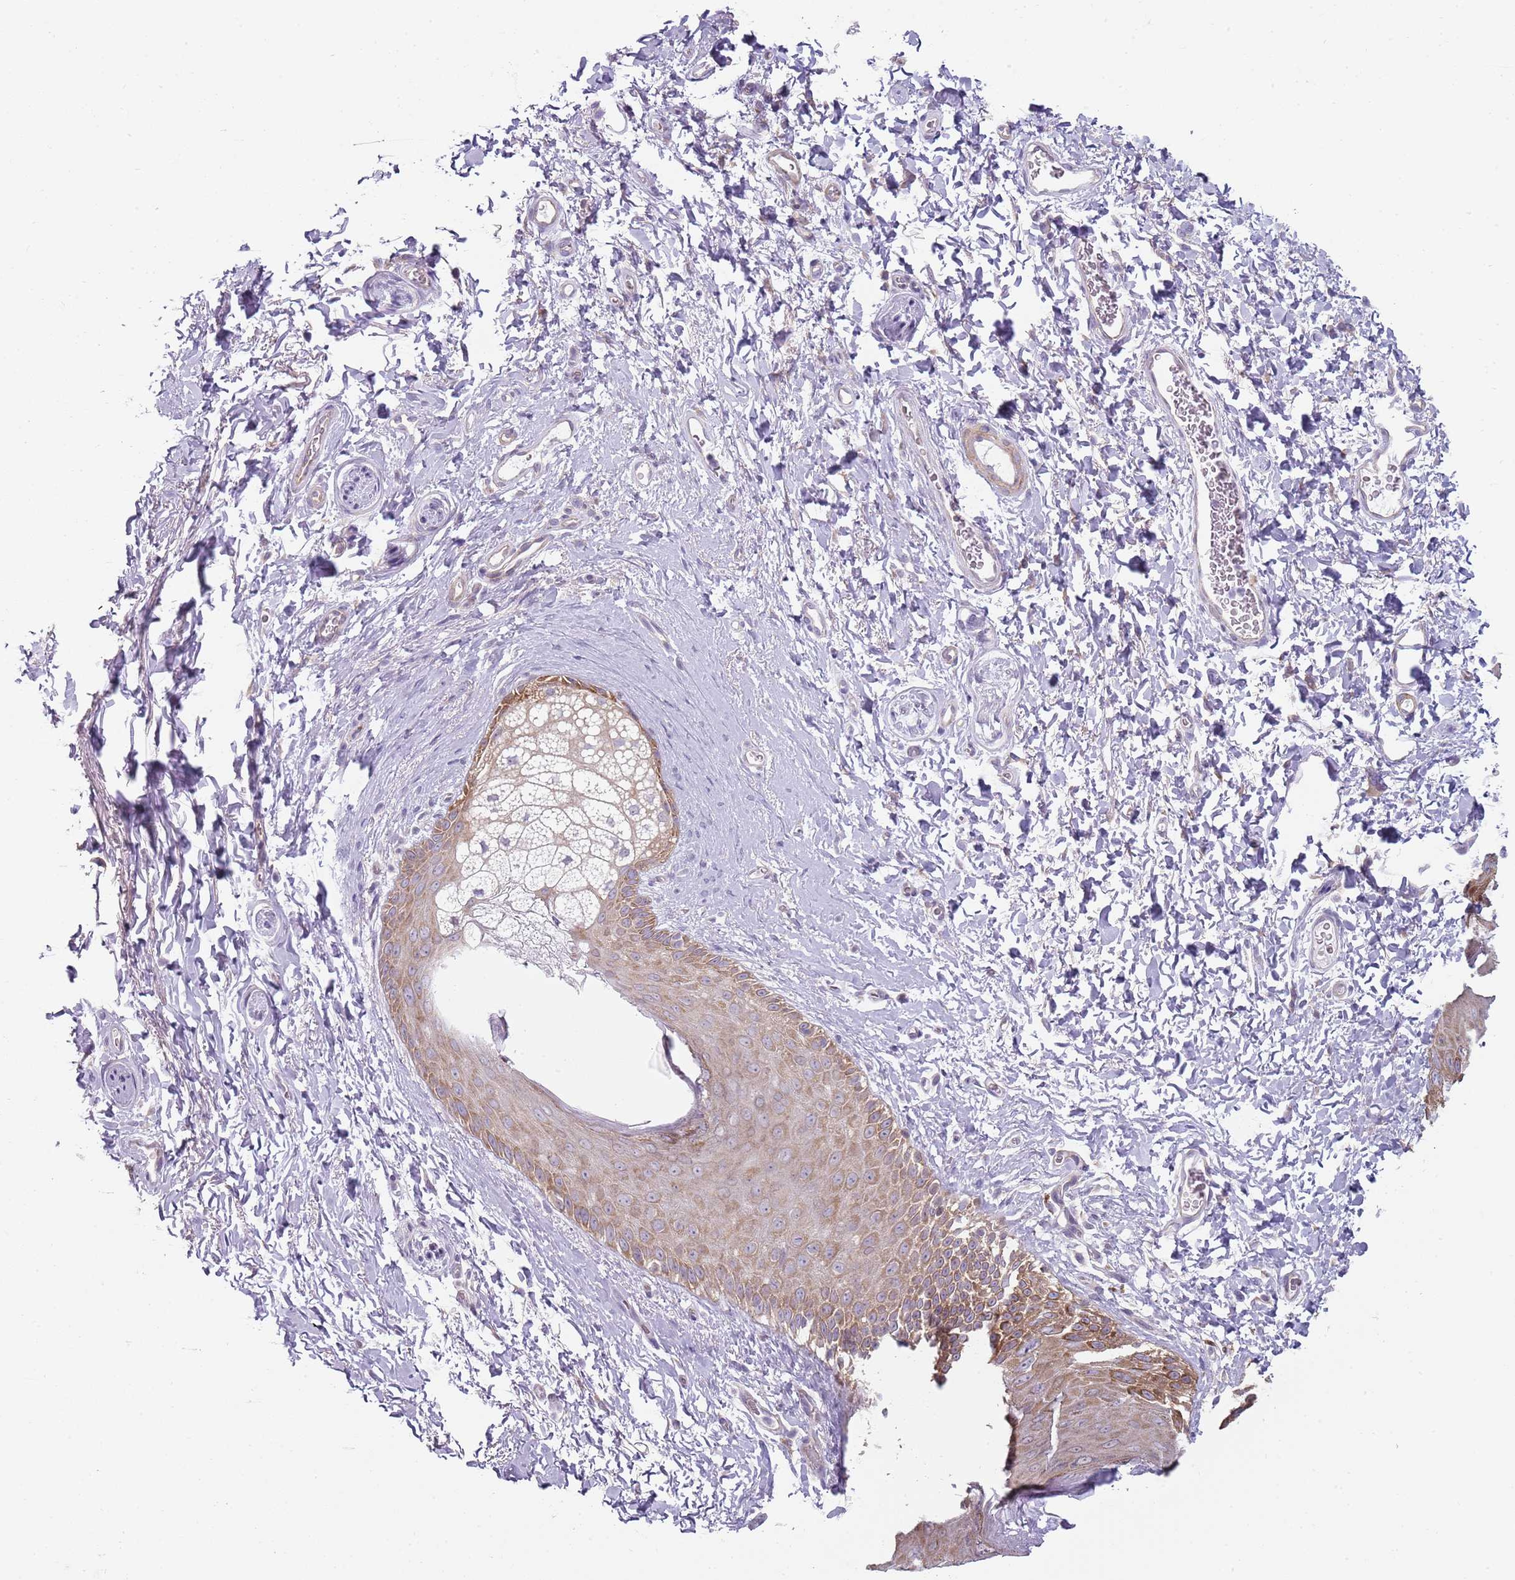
{"staining": {"intensity": "moderate", "quantity": ">75%", "location": "cytoplasmic/membranous"}, "tissue": "skin", "cell_type": "Epidermal cells", "image_type": "normal", "snomed": [{"axis": "morphology", "description": "Normal tissue, NOS"}, {"axis": "topography", "description": "Anal"}], "caption": "Skin stained with DAB (3,3'-diaminobenzidine) IHC shows medium levels of moderate cytoplasmic/membranous staining in approximately >75% of epidermal cells.", "gene": "SLC26A6", "patient": {"sex": "male", "age": 44}}